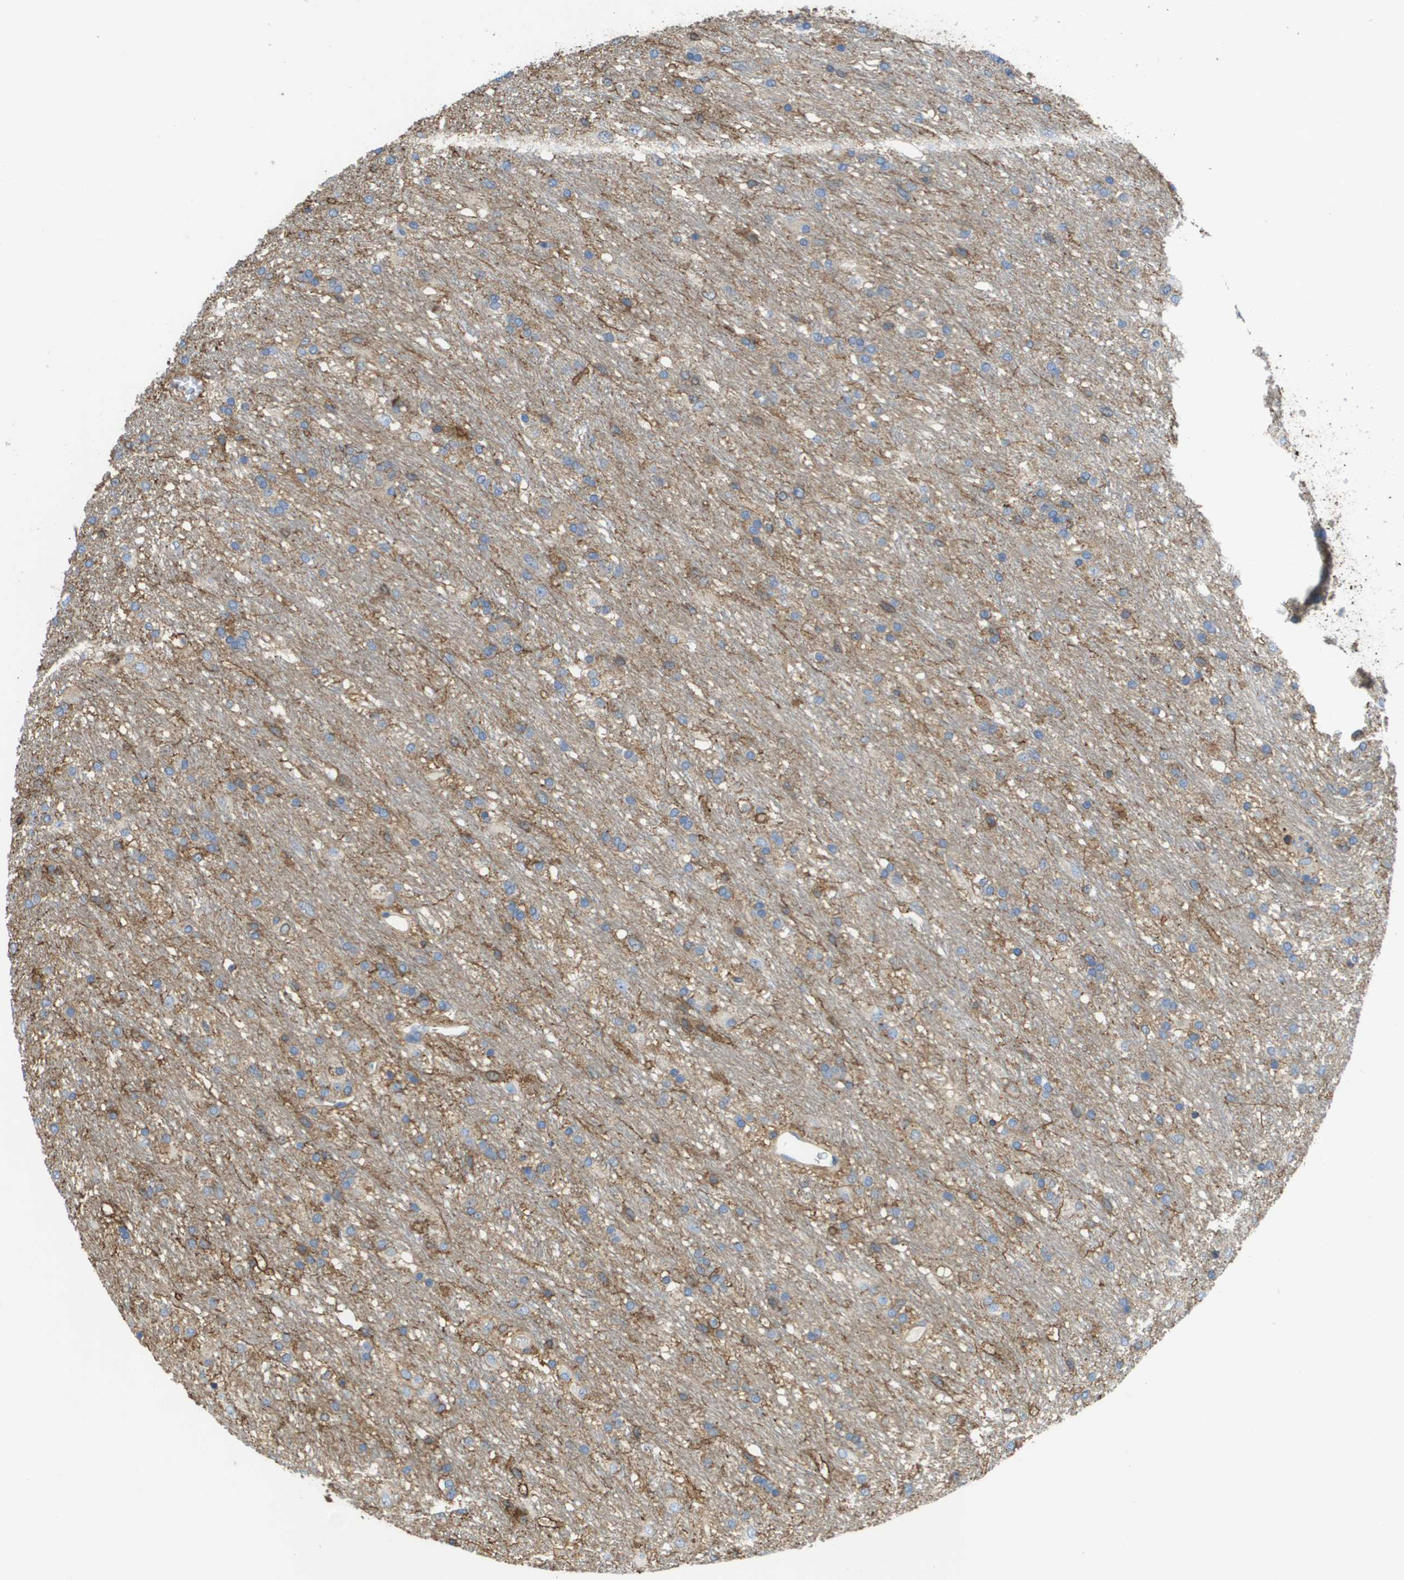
{"staining": {"intensity": "moderate", "quantity": "<25%", "location": "cytoplasmic/membranous"}, "tissue": "glioma", "cell_type": "Tumor cells", "image_type": "cancer", "snomed": [{"axis": "morphology", "description": "Glioma, malignant, Low grade"}, {"axis": "topography", "description": "Brain"}], "caption": "Glioma tissue demonstrates moderate cytoplasmic/membranous staining in about <25% of tumor cells", "gene": "PASK", "patient": {"sex": "male", "age": 77}}